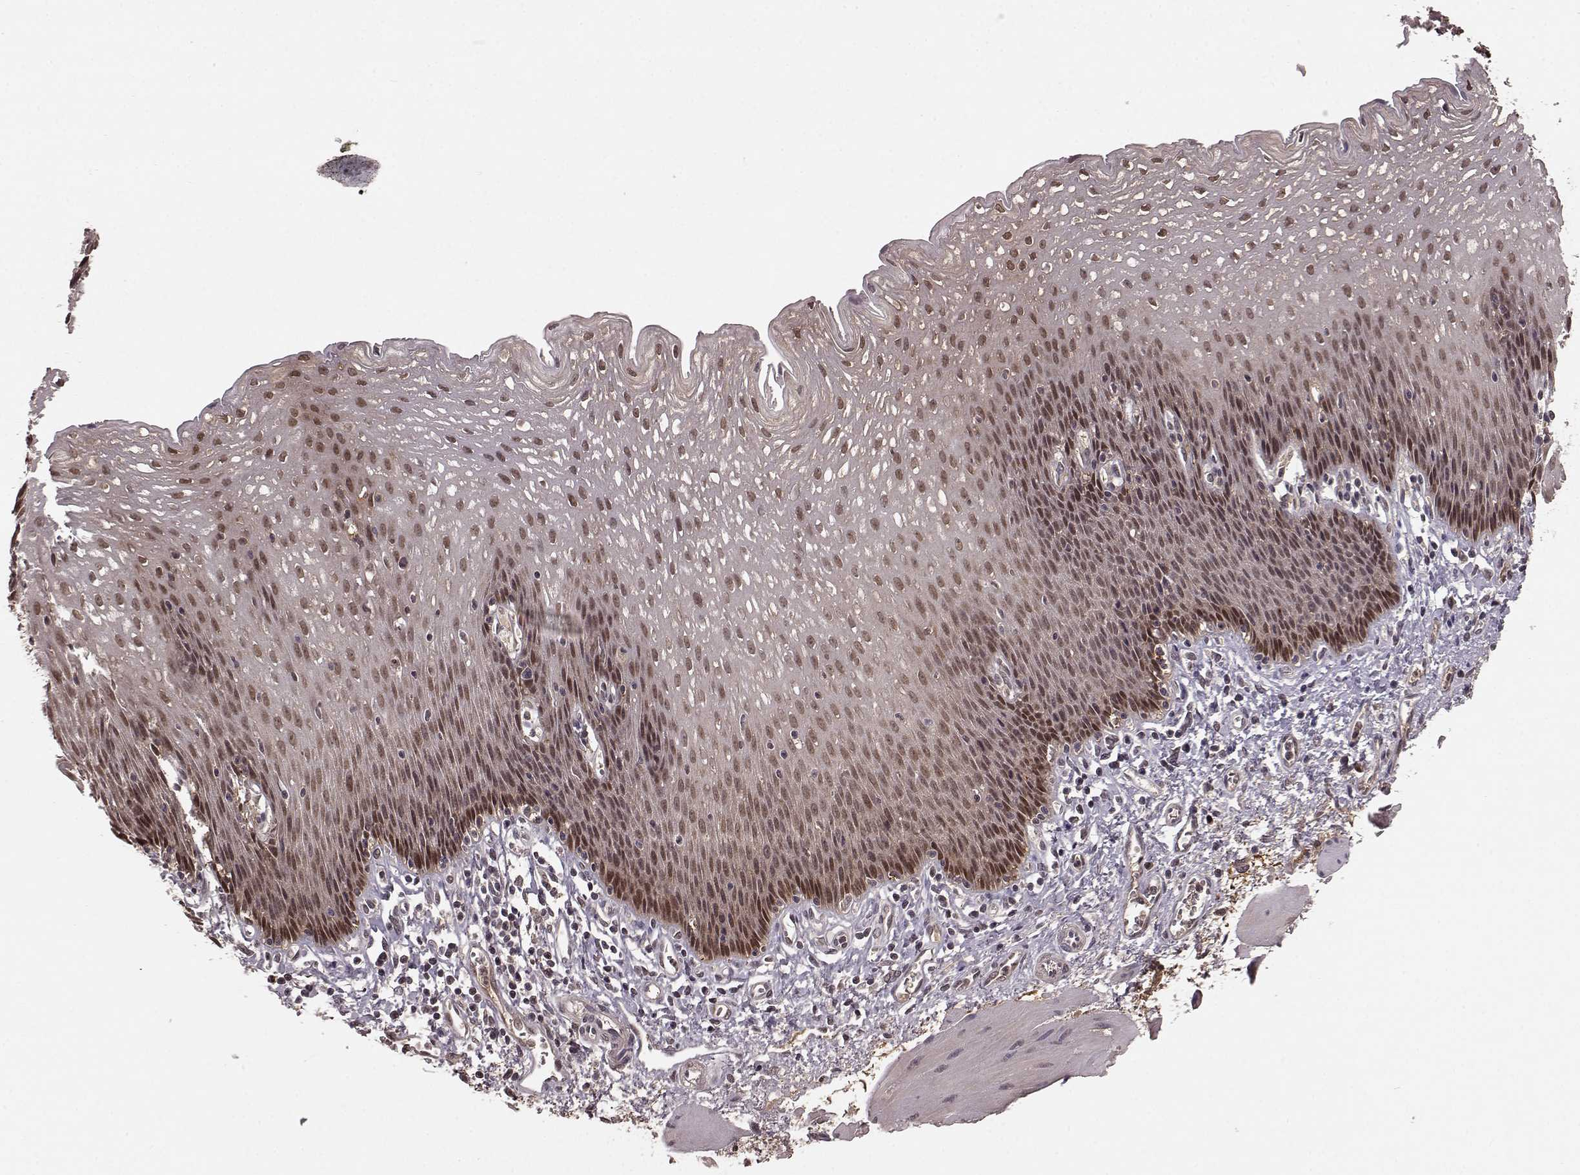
{"staining": {"intensity": "moderate", "quantity": "25%-75%", "location": "nuclear"}, "tissue": "esophagus", "cell_type": "Squamous epithelial cells", "image_type": "normal", "snomed": [{"axis": "morphology", "description": "Normal tissue, NOS"}, {"axis": "topography", "description": "Esophagus"}], "caption": "The micrograph exhibits immunohistochemical staining of benign esophagus. There is moderate nuclear staining is appreciated in about 25%-75% of squamous epithelial cells.", "gene": "GSS", "patient": {"sex": "female", "age": 64}}